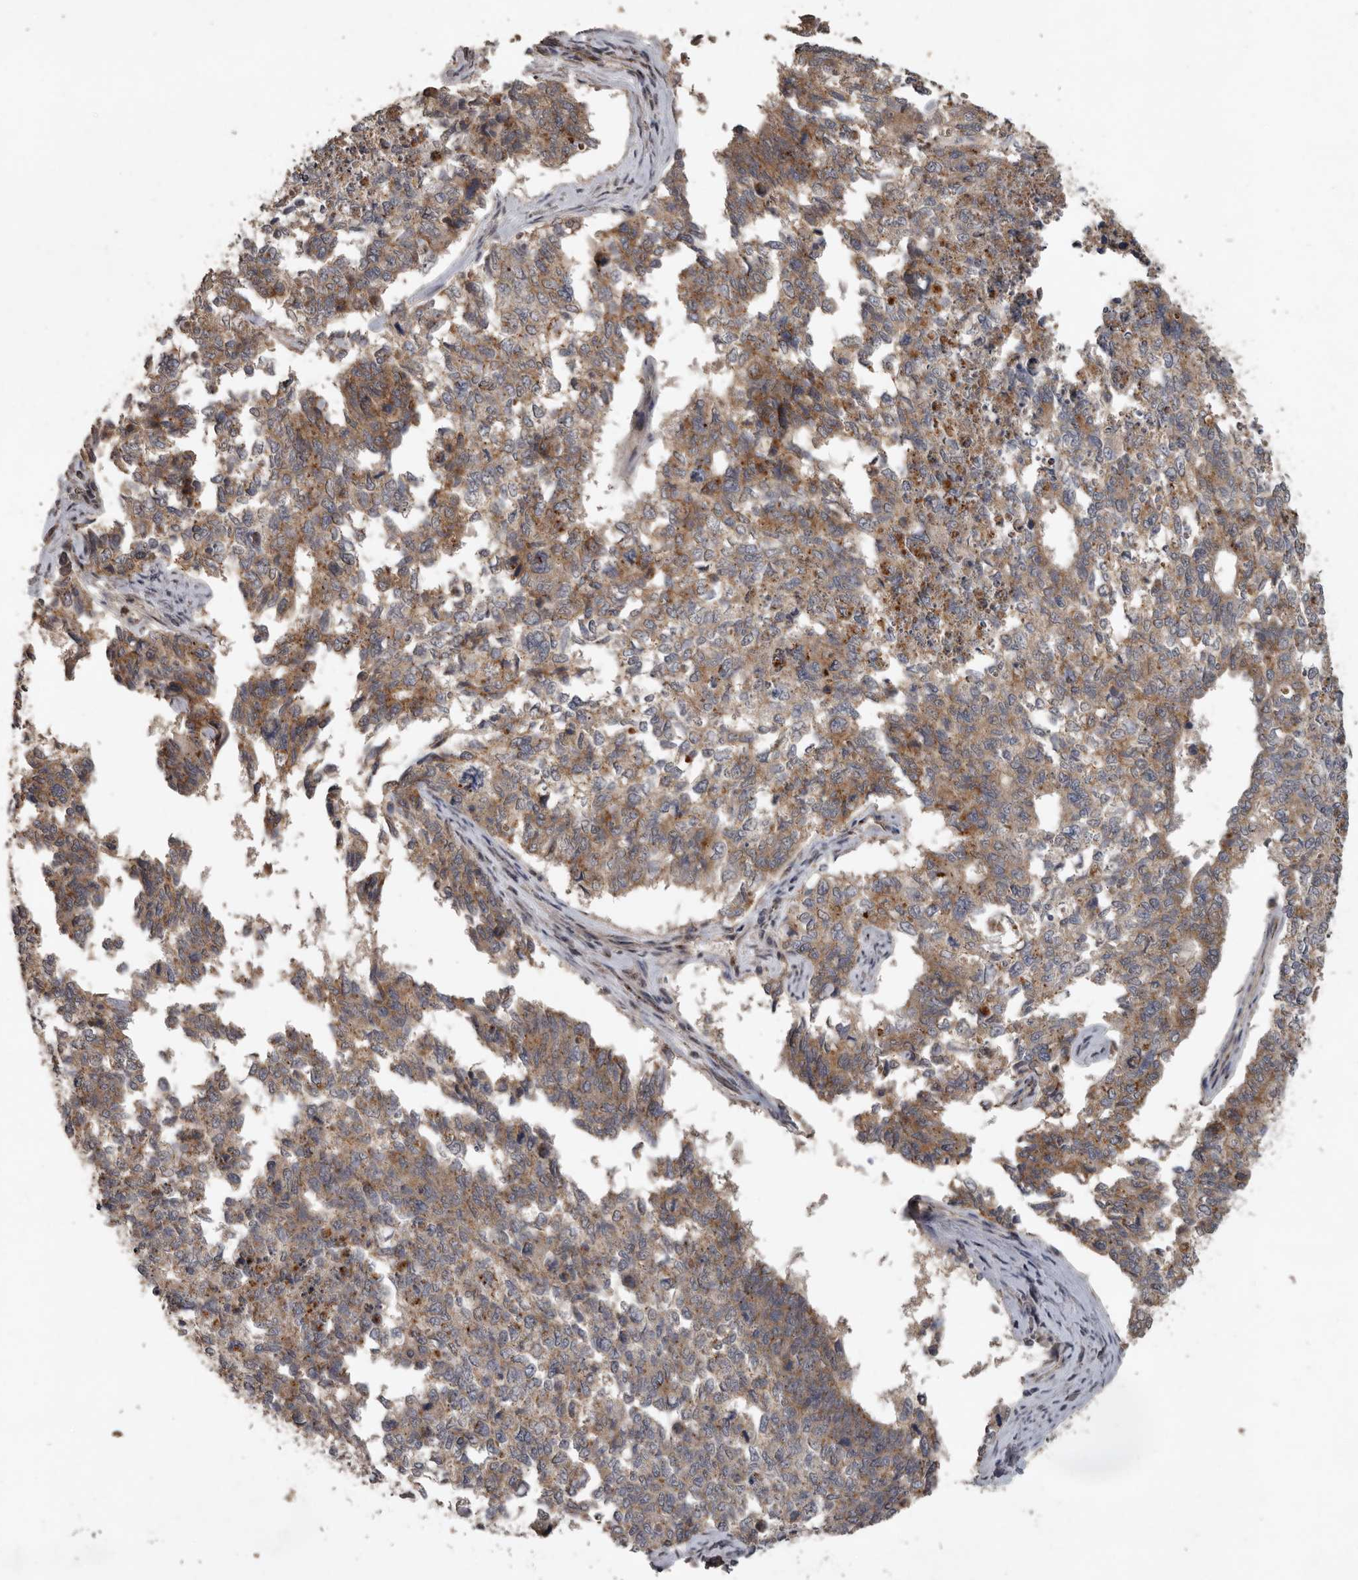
{"staining": {"intensity": "moderate", "quantity": "25%-75%", "location": "cytoplasmic/membranous"}, "tissue": "cervical cancer", "cell_type": "Tumor cells", "image_type": "cancer", "snomed": [{"axis": "morphology", "description": "Squamous cell carcinoma, NOS"}, {"axis": "topography", "description": "Cervix"}], "caption": "Tumor cells demonstrate medium levels of moderate cytoplasmic/membranous staining in approximately 25%-75% of cells in human cervical cancer.", "gene": "CEP350", "patient": {"sex": "female", "age": 63}}